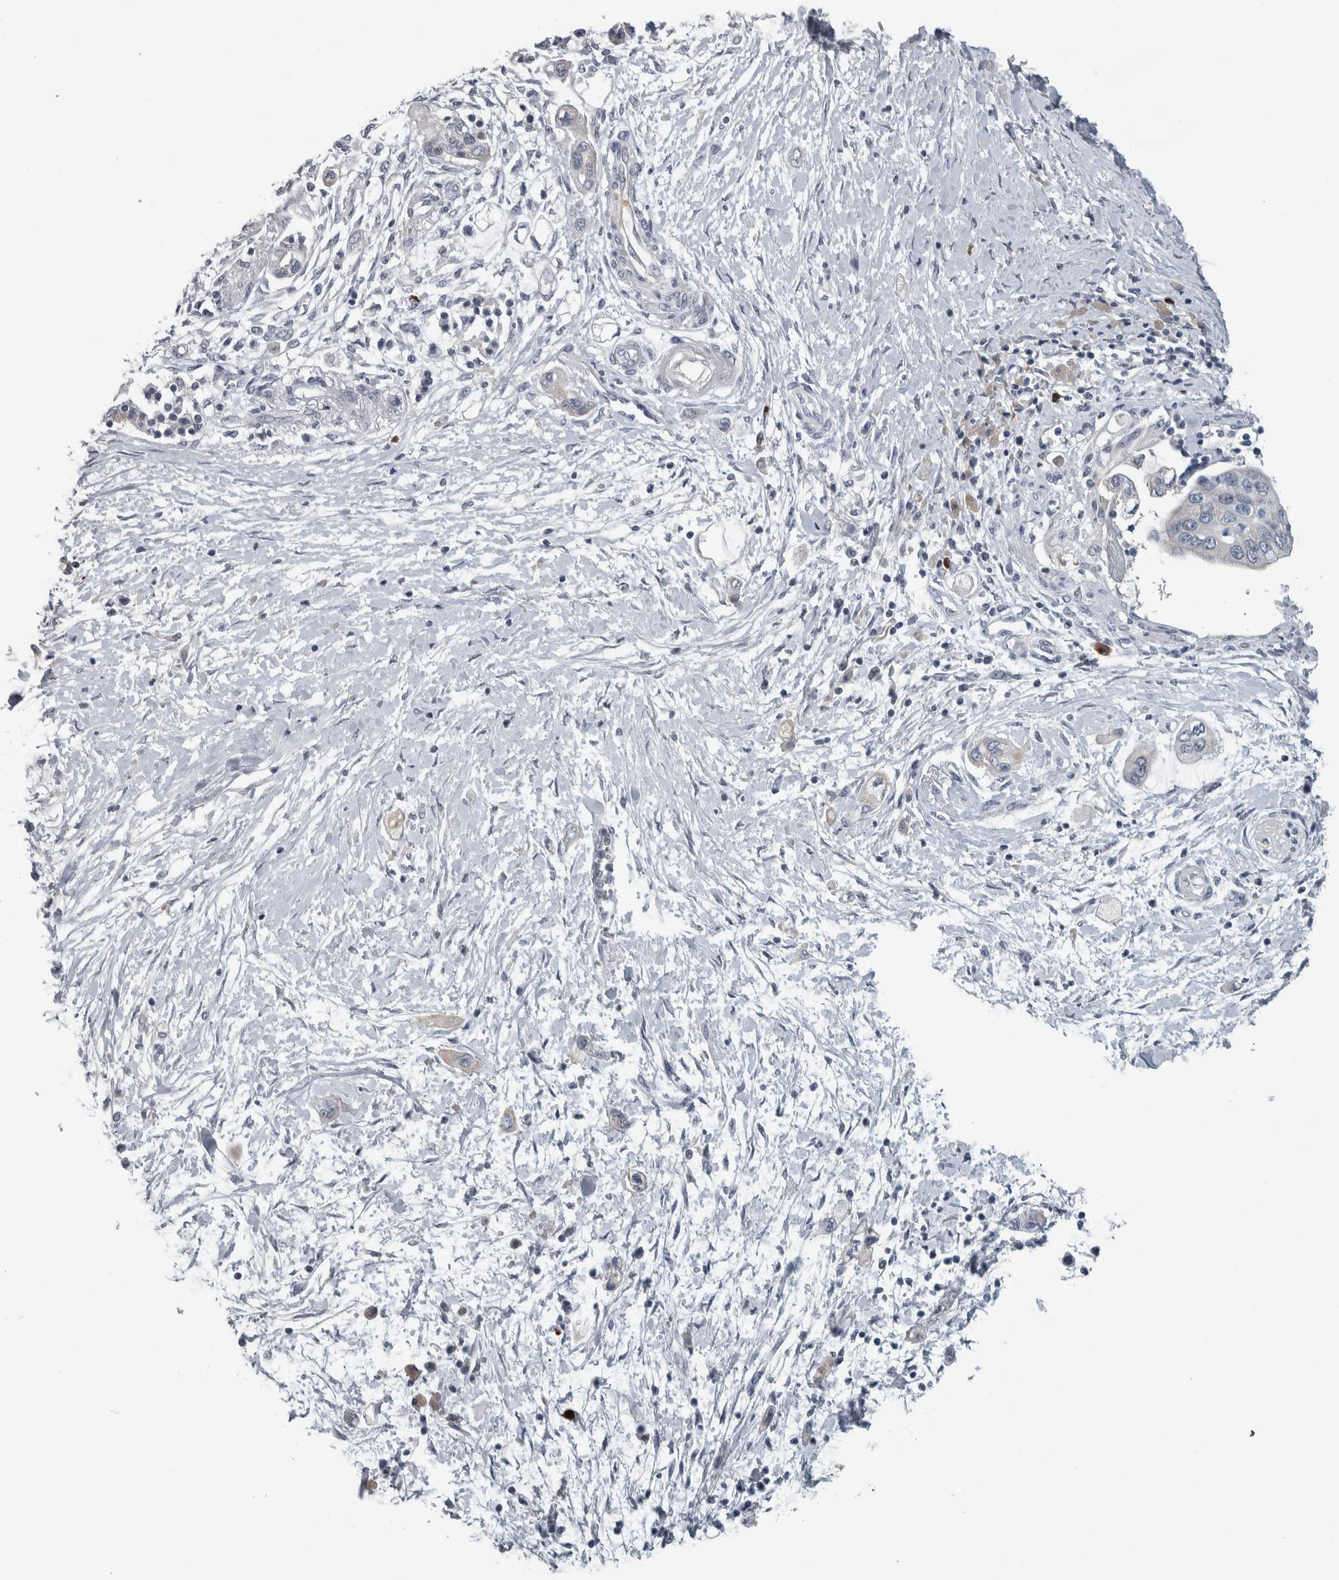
{"staining": {"intensity": "negative", "quantity": "none", "location": "none"}, "tissue": "pancreatic cancer", "cell_type": "Tumor cells", "image_type": "cancer", "snomed": [{"axis": "morphology", "description": "Adenocarcinoma, NOS"}, {"axis": "topography", "description": "Pancreas"}], "caption": "IHC of pancreatic cancer exhibits no staining in tumor cells.", "gene": "CAVIN4", "patient": {"sex": "male", "age": 59}}